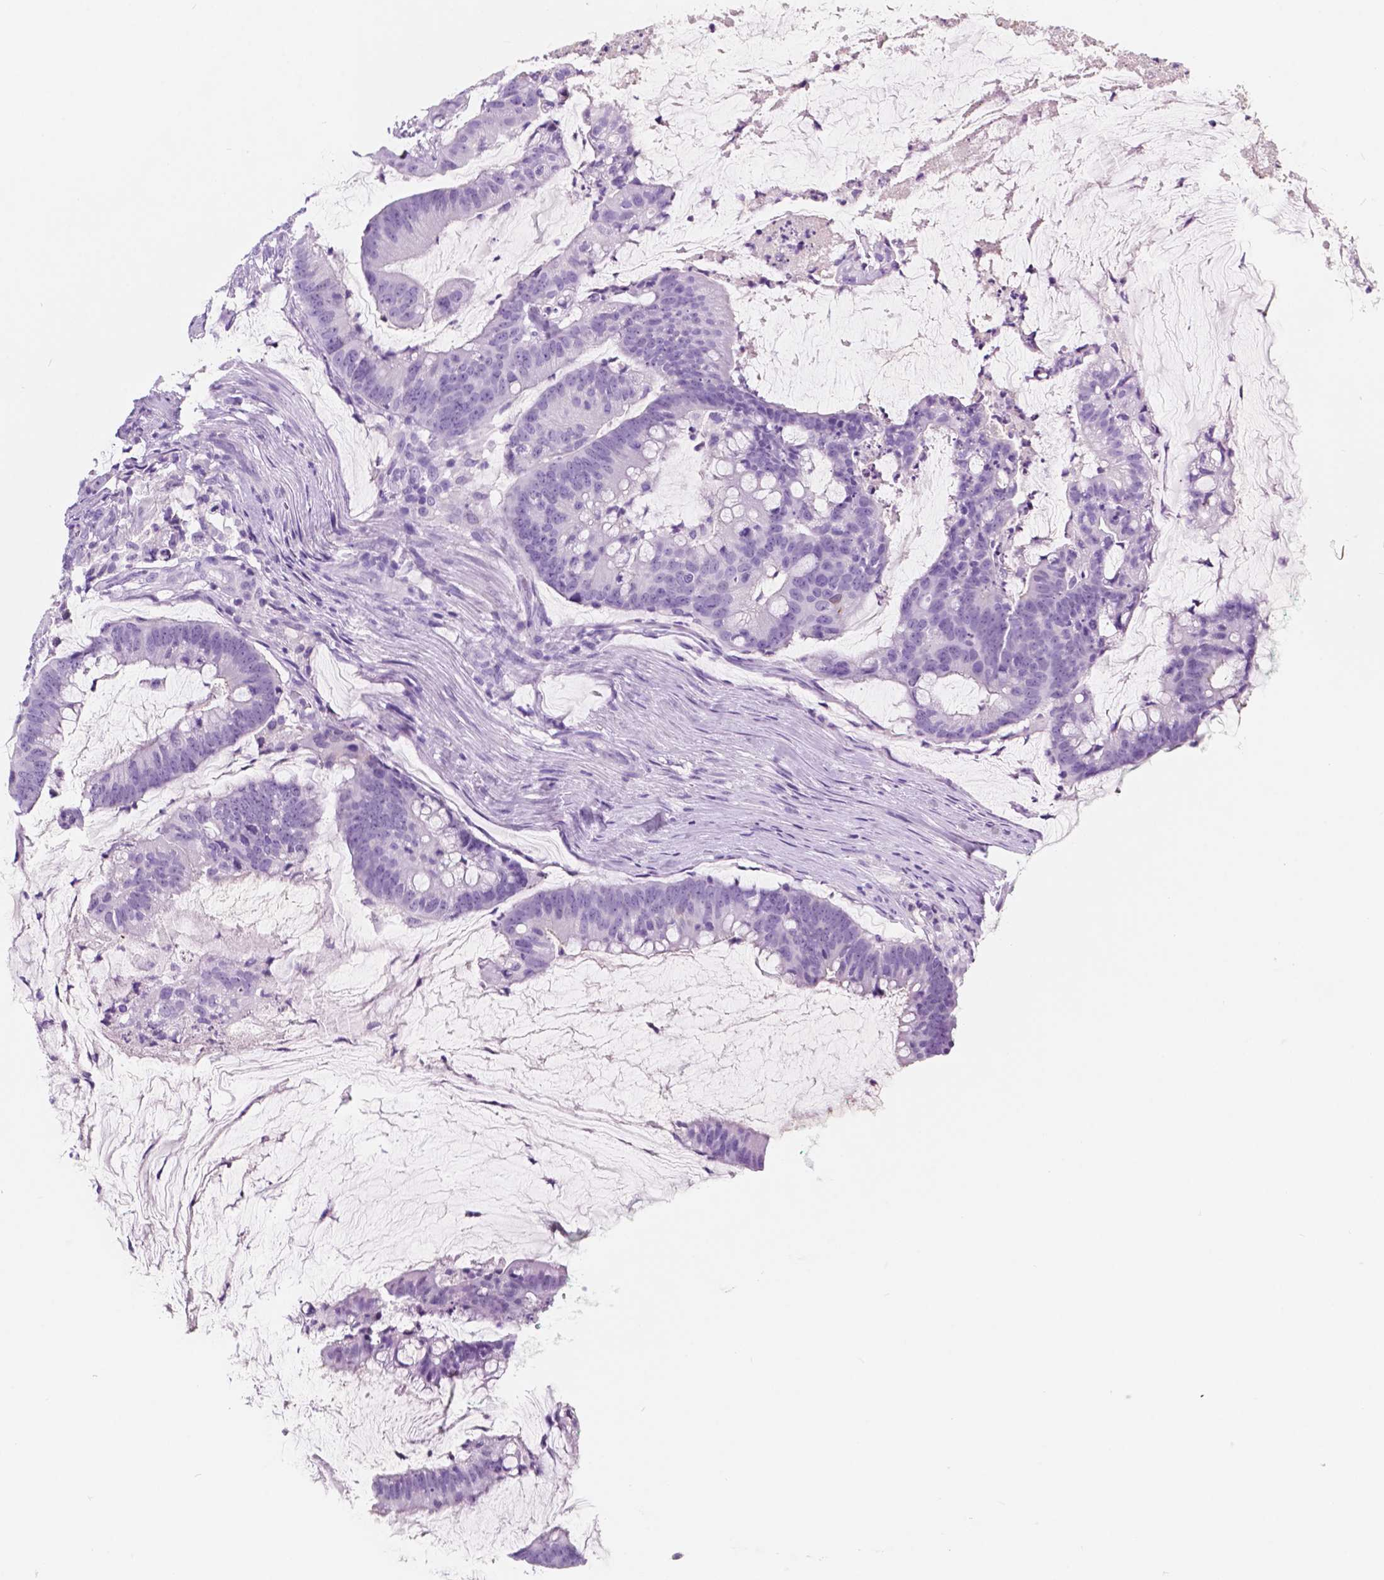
{"staining": {"intensity": "negative", "quantity": "none", "location": "none"}, "tissue": "colorectal cancer", "cell_type": "Tumor cells", "image_type": "cancer", "snomed": [{"axis": "morphology", "description": "Adenocarcinoma, NOS"}, {"axis": "topography", "description": "Colon"}], "caption": "A histopathology image of human colorectal cancer (adenocarcinoma) is negative for staining in tumor cells.", "gene": "CUZD1", "patient": {"sex": "male", "age": 62}}